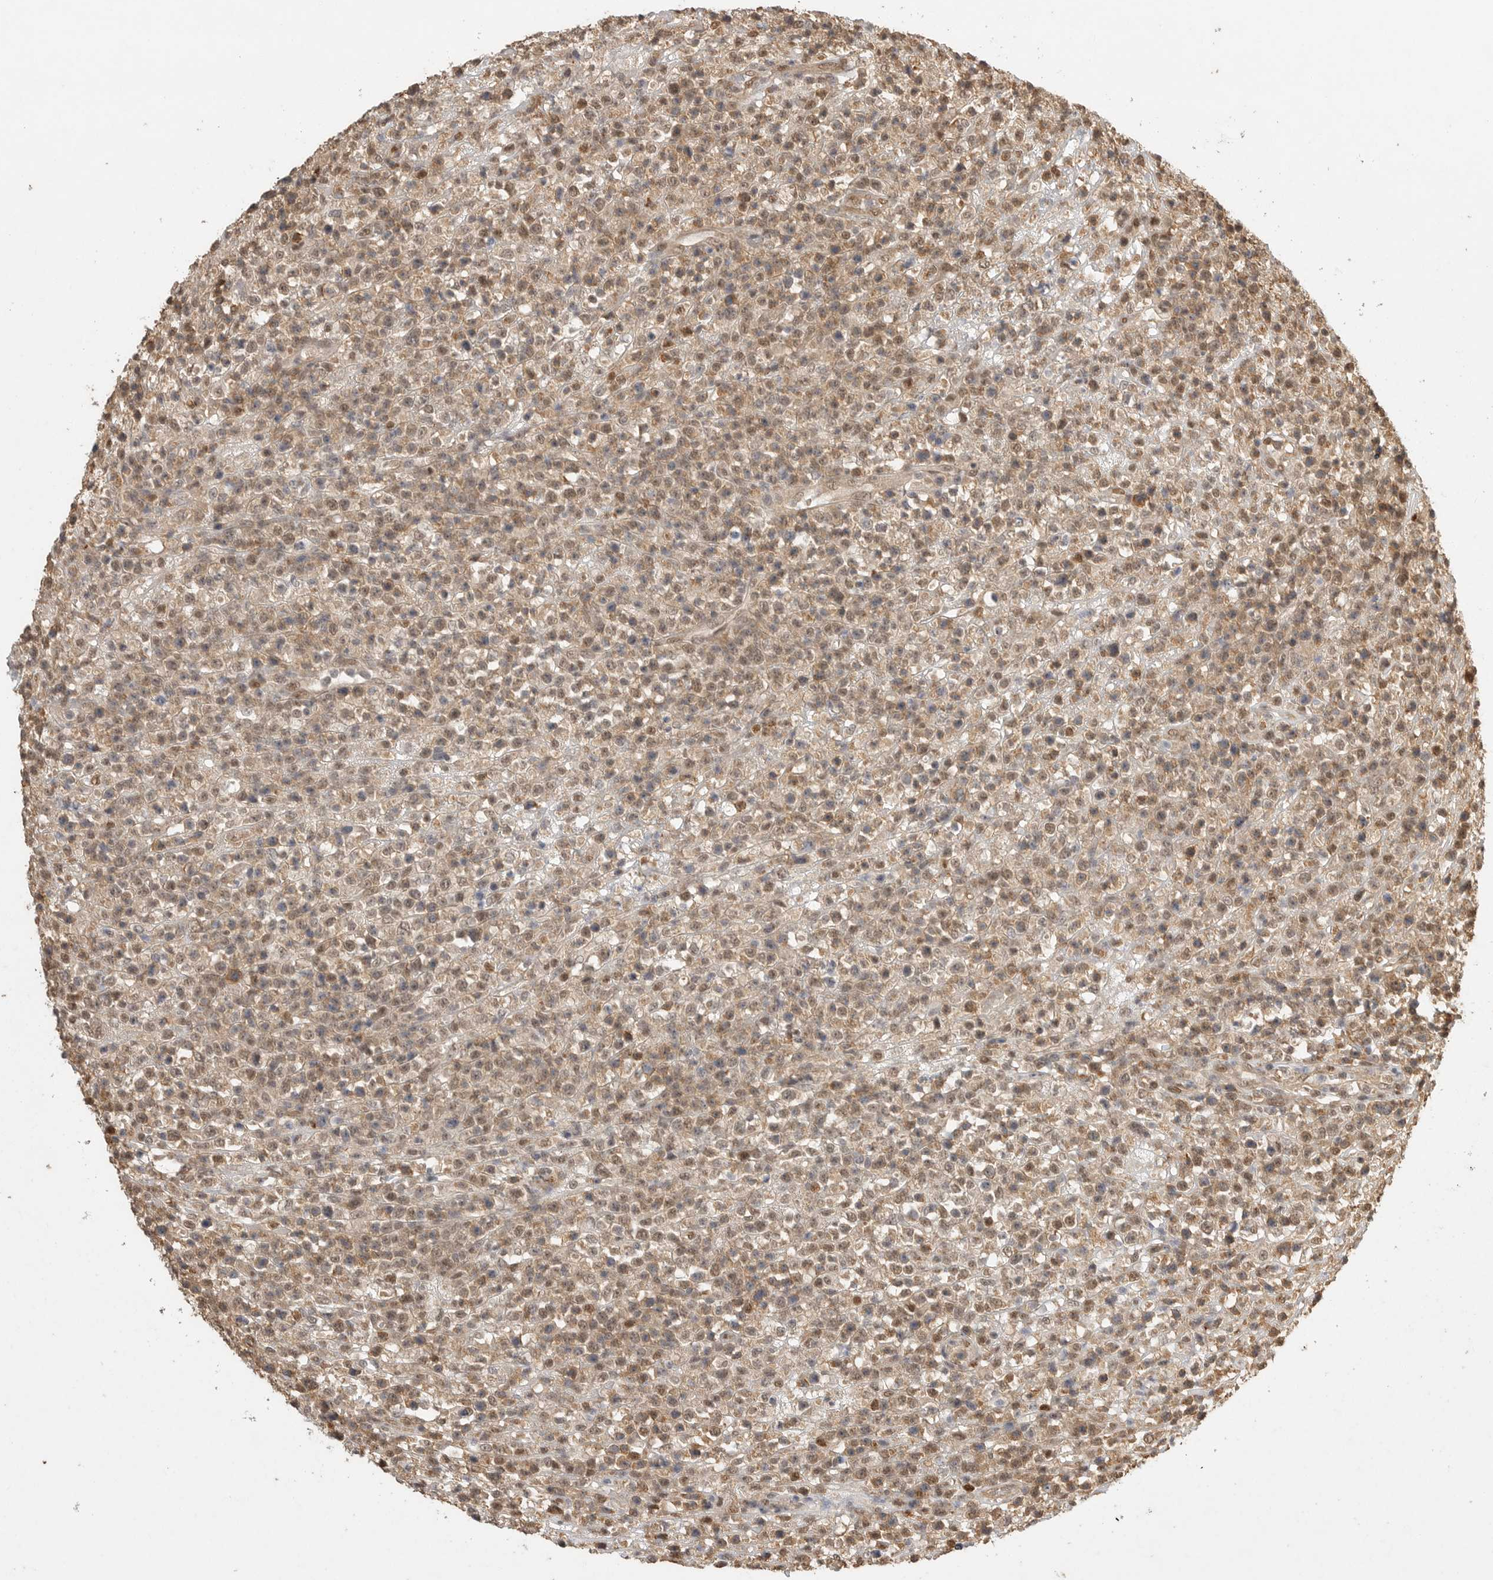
{"staining": {"intensity": "moderate", "quantity": ">75%", "location": "cytoplasmic/membranous,nuclear"}, "tissue": "lymphoma", "cell_type": "Tumor cells", "image_type": "cancer", "snomed": [{"axis": "morphology", "description": "Malignant lymphoma, non-Hodgkin's type, High grade"}, {"axis": "topography", "description": "Colon"}], "caption": "A high-resolution histopathology image shows immunohistochemistry (IHC) staining of high-grade malignant lymphoma, non-Hodgkin's type, which displays moderate cytoplasmic/membranous and nuclear positivity in approximately >75% of tumor cells. The protein of interest is shown in brown color, while the nuclei are stained blue.", "gene": "DFFA", "patient": {"sex": "female", "age": 53}}